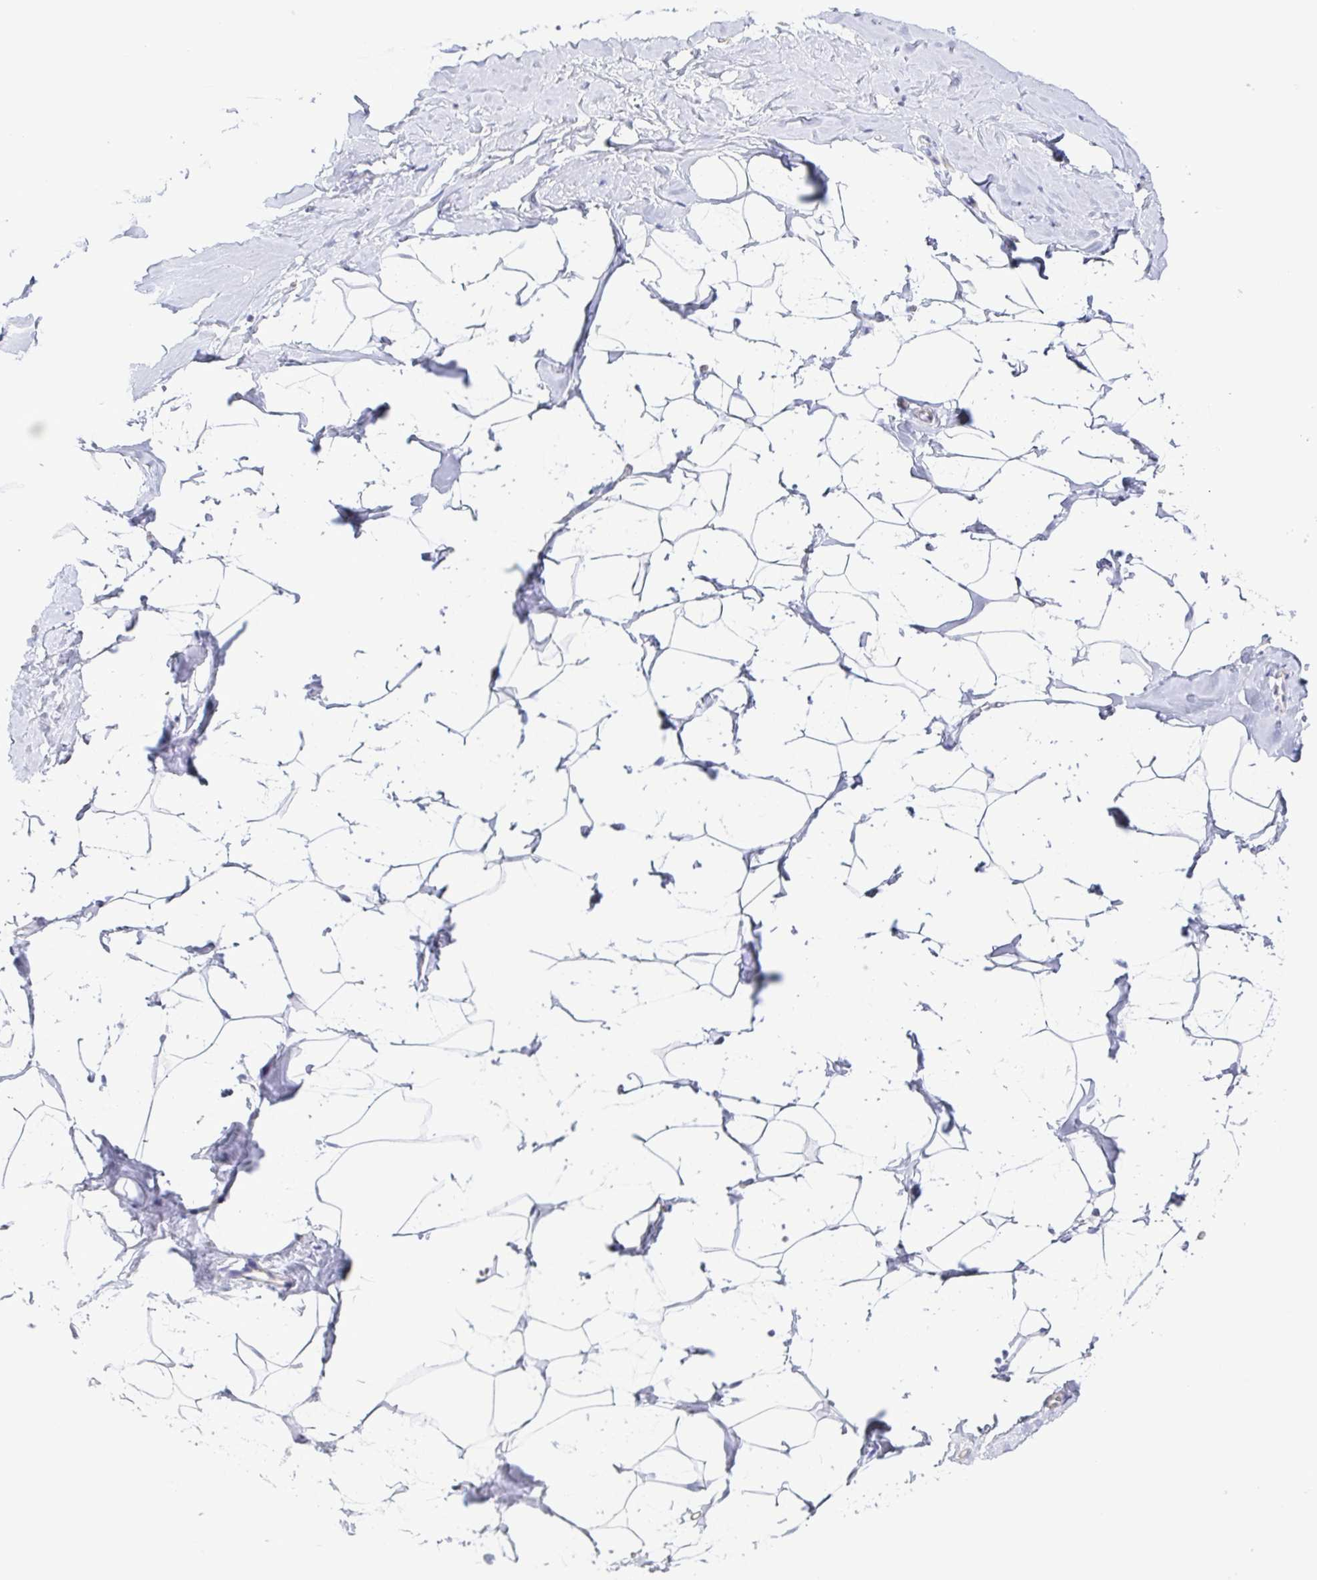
{"staining": {"intensity": "negative", "quantity": "none", "location": "none"}, "tissue": "breast", "cell_type": "Adipocytes", "image_type": "normal", "snomed": [{"axis": "morphology", "description": "Normal tissue, NOS"}, {"axis": "topography", "description": "Breast"}], "caption": "Adipocytes are negative for protein expression in unremarkable human breast.", "gene": "ENSG00000275778", "patient": {"sex": "female", "age": 32}}